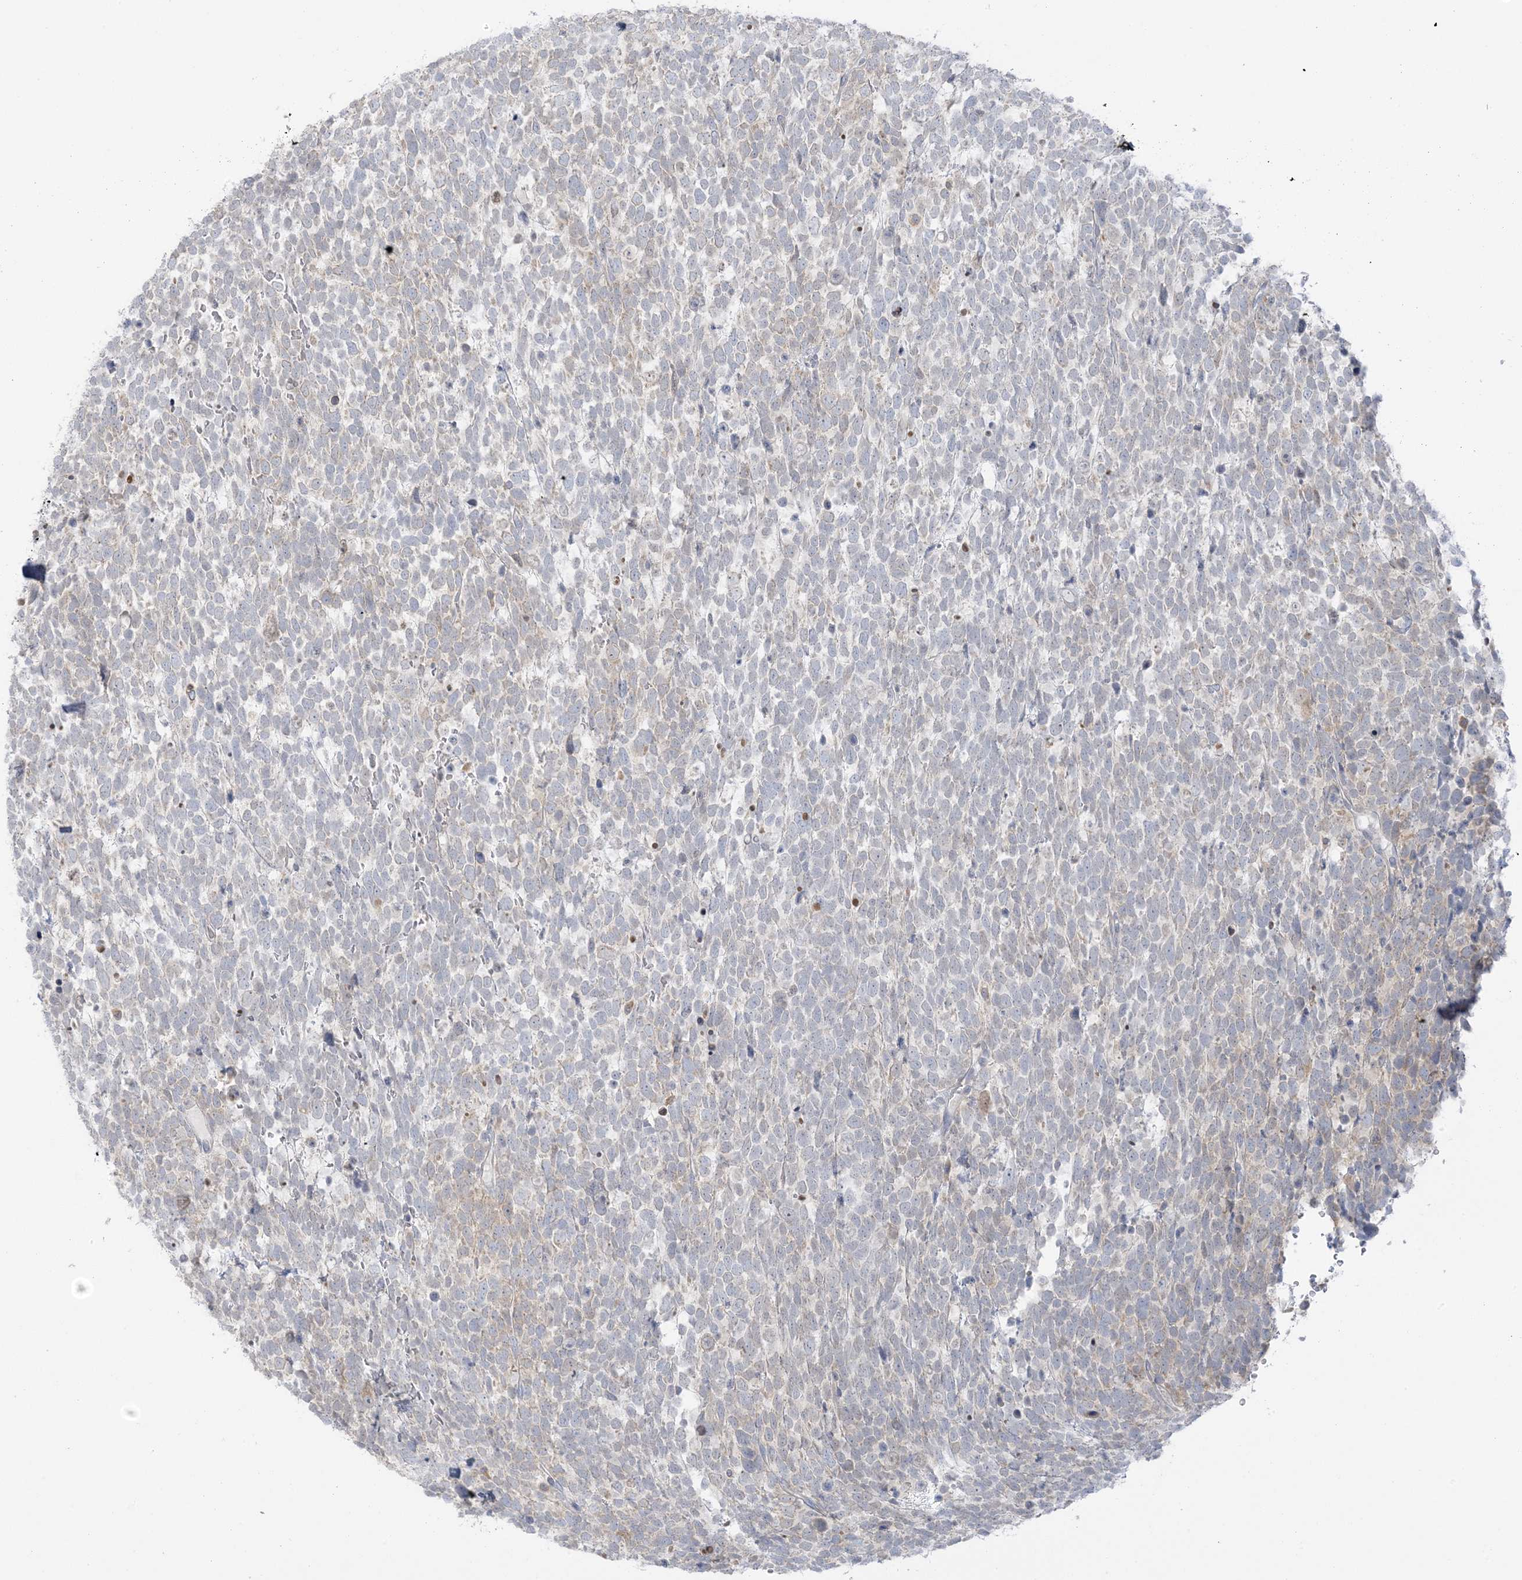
{"staining": {"intensity": "negative", "quantity": "none", "location": "none"}, "tissue": "urothelial cancer", "cell_type": "Tumor cells", "image_type": "cancer", "snomed": [{"axis": "morphology", "description": "Urothelial carcinoma, High grade"}, {"axis": "topography", "description": "Urinary bladder"}], "caption": "The image reveals no significant positivity in tumor cells of urothelial carcinoma (high-grade). Nuclei are stained in blue.", "gene": "EEFSEC", "patient": {"sex": "female", "age": 82}}